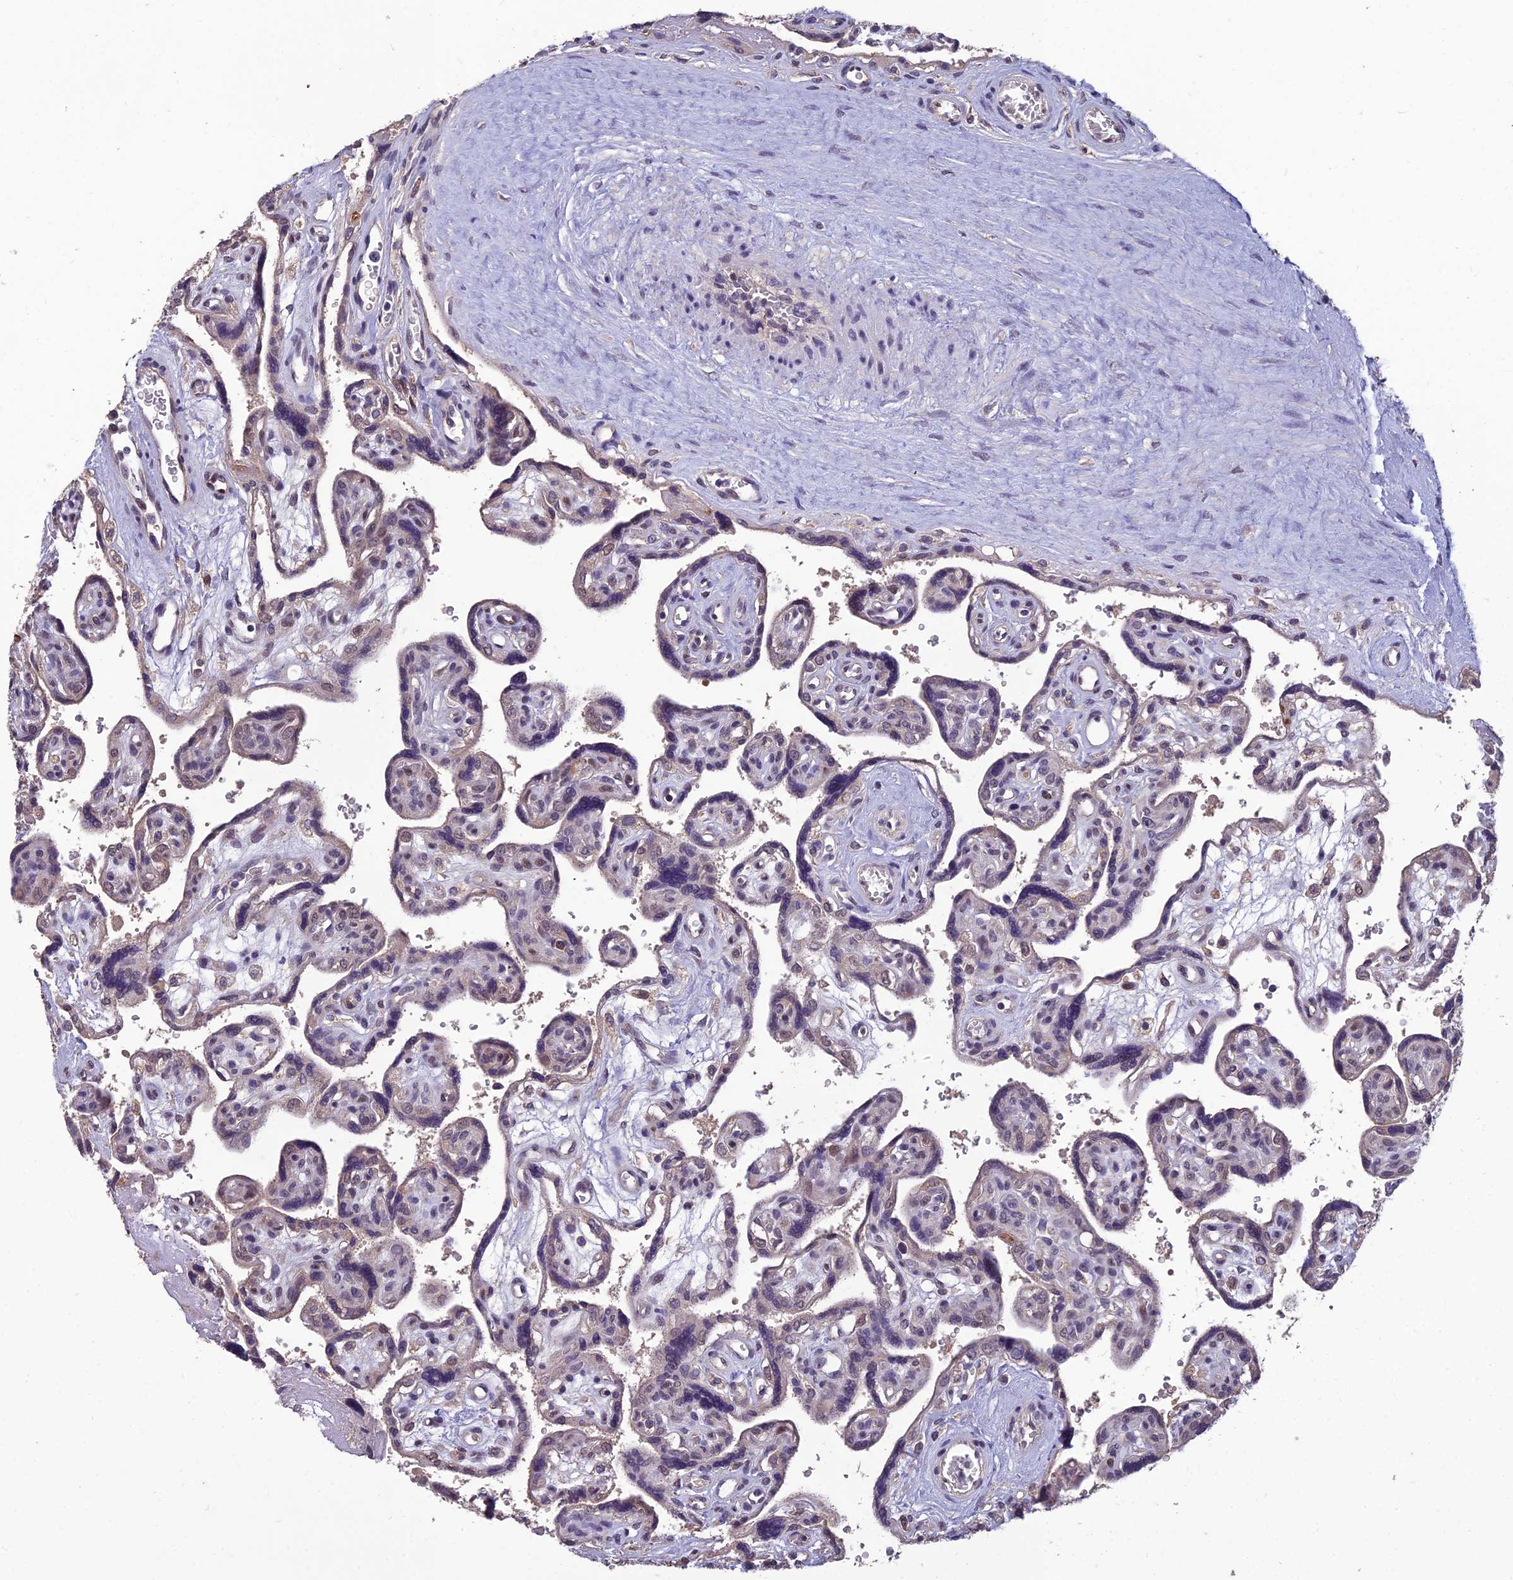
{"staining": {"intensity": "negative", "quantity": "none", "location": "none"}, "tissue": "placenta", "cell_type": "Decidual cells", "image_type": "normal", "snomed": [{"axis": "morphology", "description": "Normal tissue, NOS"}, {"axis": "topography", "description": "Placenta"}], "caption": "The immunohistochemistry histopathology image has no significant expression in decidual cells of placenta. (DAB IHC, high magnification).", "gene": "GRWD1", "patient": {"sex": "female", "age": 39}}